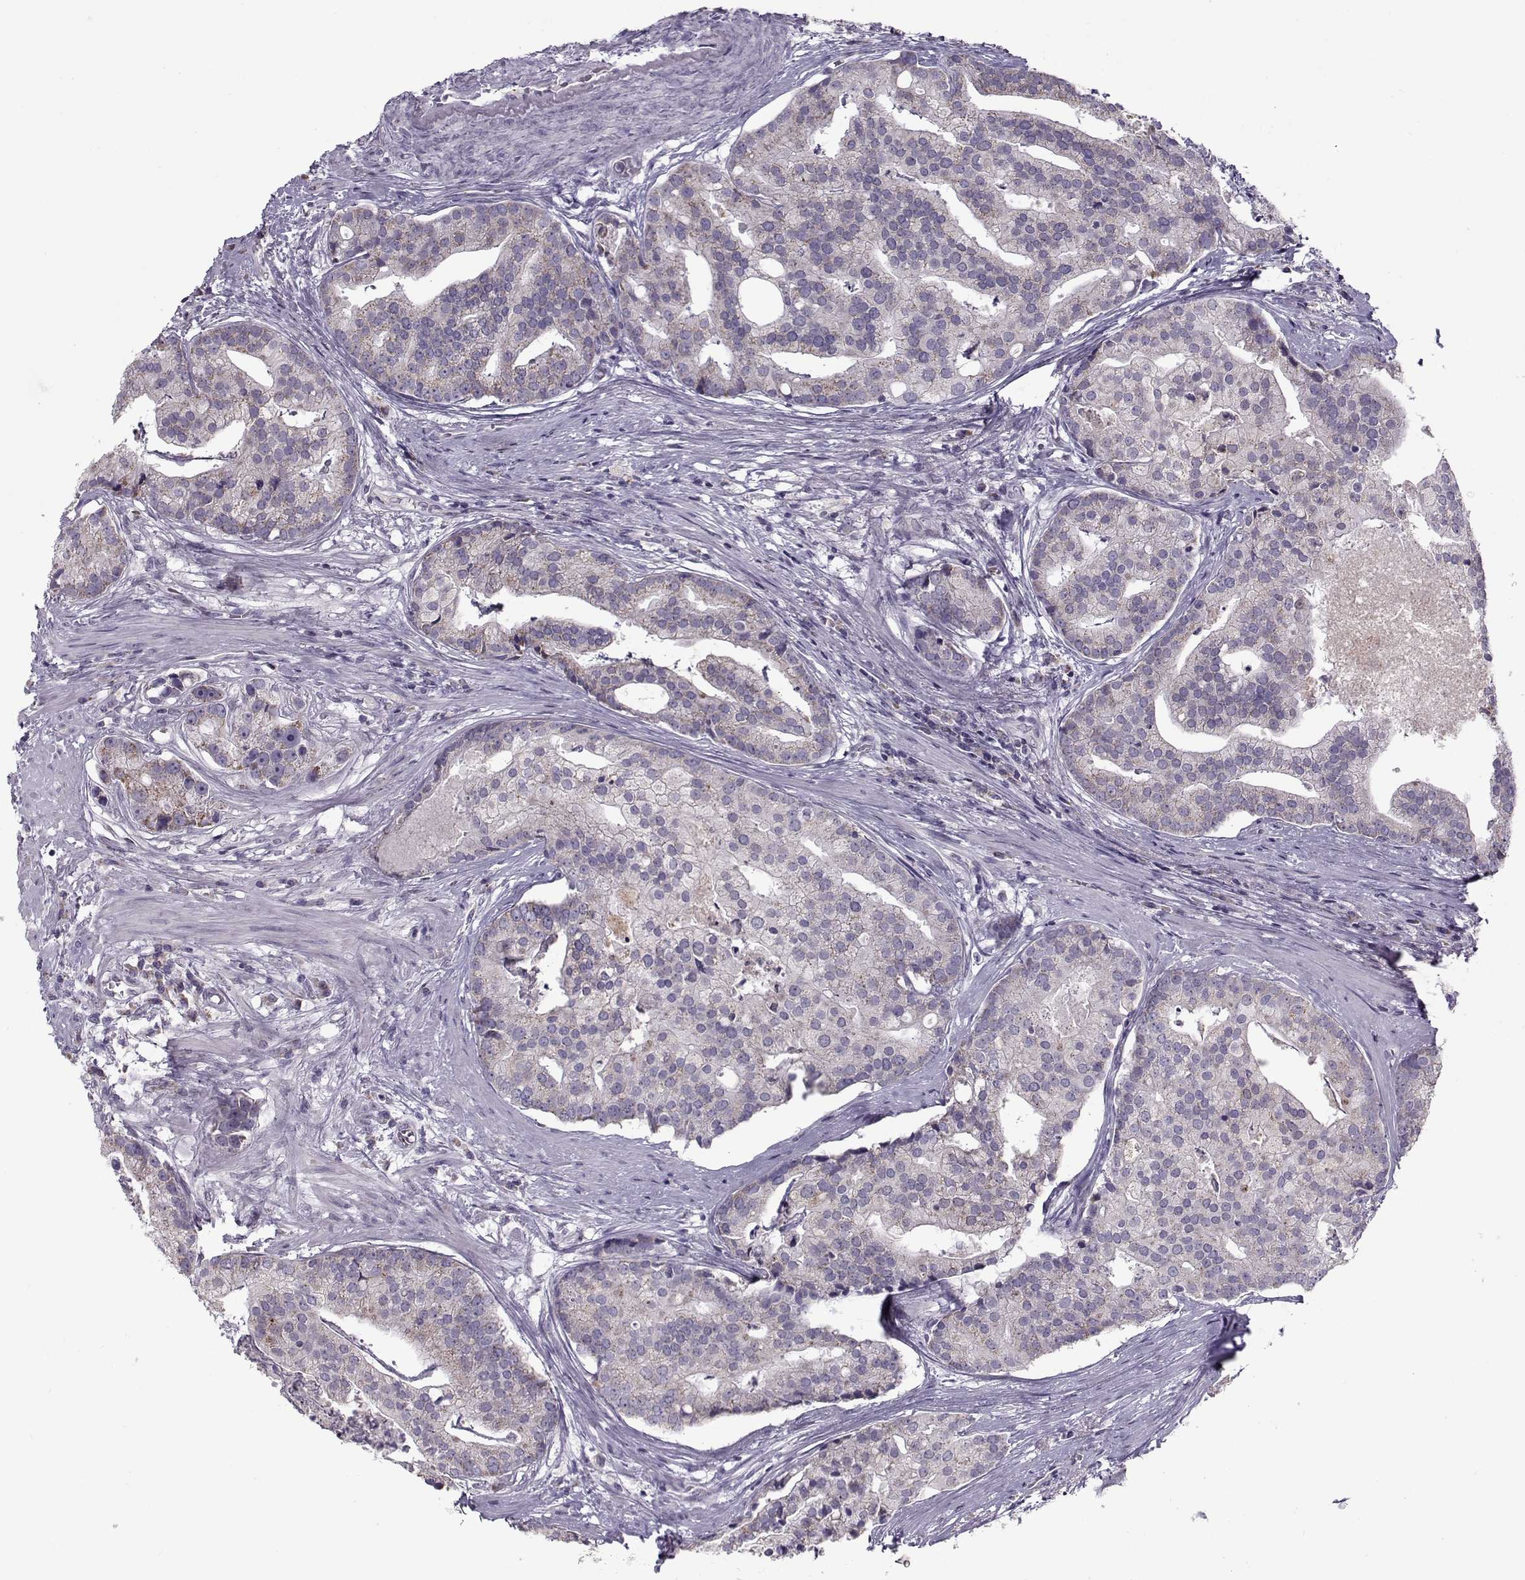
{"staining": {"intensity": "weak", "quantity": "<25%", "location": "cytoplasmic/membranous"}, "tissue": "prostate cancer", "cell_type": "Tumor cells", "image_type": "cancer", "snomed": [{"axis": "morphology", "description": "Adenocarcinoma, NOS"}, {"axis": "topography", "description": "Prostate and seminal vesicle, NOS"}, {"axis": "topography", "description": "Prostate"}], "caption": "Tumor cells are negative for brown protein staining in adenocarcinoma (prostate). Brightfield microscopy of immunohistochemistry (IHC) stained with DAB (3,3'-diaminobenzidine) (brown) and hematoxylin (blue), captured at high magnification.", "gene": "KLF17", "patient": {"sex": "male", "age": 44}}